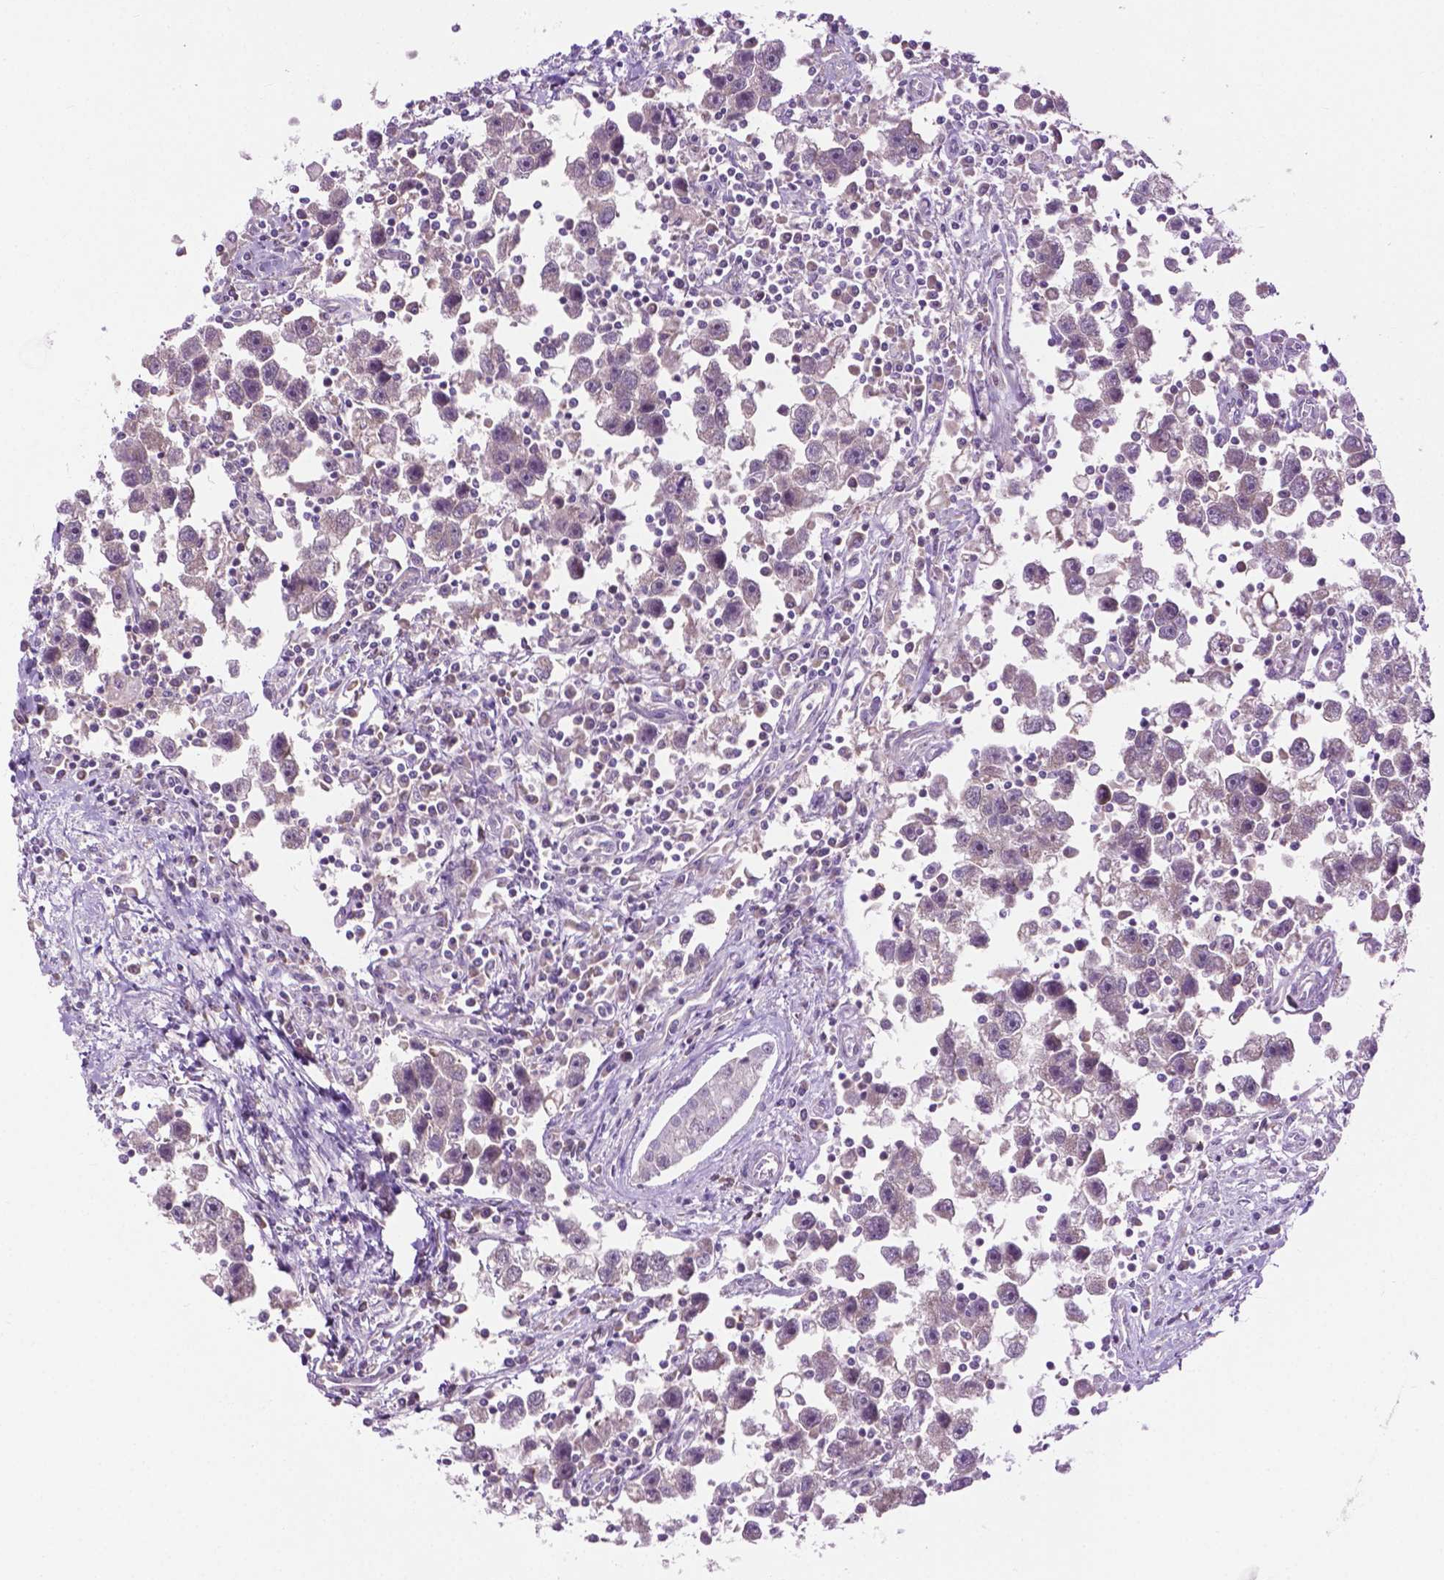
{"staining": {"intensity": "negative", "quantity": "none", "location": "none"}, "tissue": "testis cancer", "cell_type": "Tumor cells", "image_type": "cancer", "snomed": [{"axis": "morphology", "description": "Seminoma, NOS"}, {"axis": "topography", "description": "Testis"}], "caption": "A photomicrograph of human seminoma (testis) is negative for staining in tumor cells. (DAB immunohistochemistry (IHC) visualized using brightfield microscopy, high magnification).", "gene": "MZT1", "patient": {"sex": "male", "age": 30}}